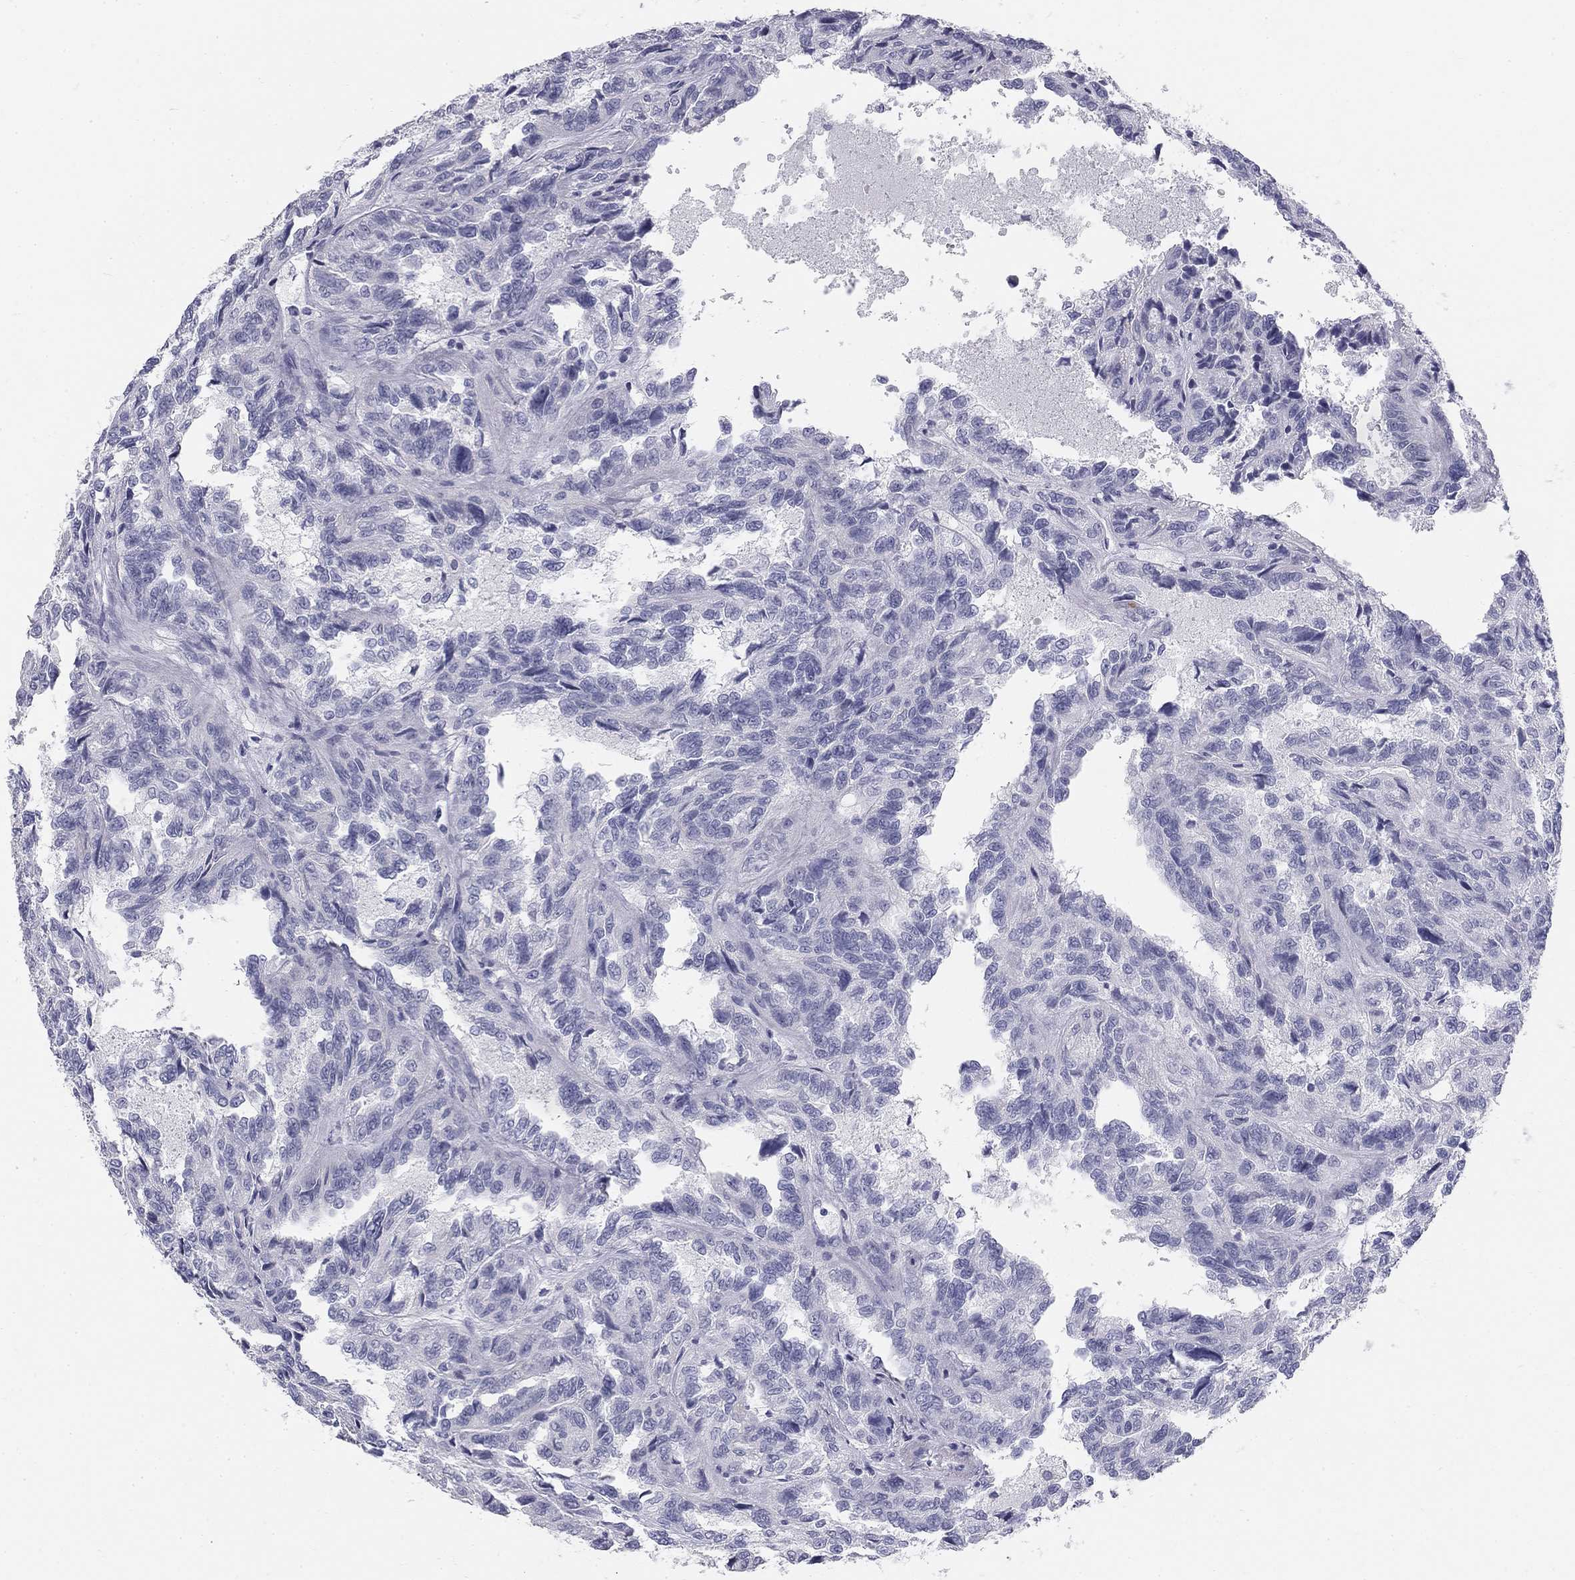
{"staining": {"intensity": "negative", "quantity": "none", "location": "none"}, "tissue": "renal cancer", "cell_type": "Tumor cells", "image_type": "cancer", "snomed": [{"axis": "morphology", "description": "Adenocarcinoma, NOS"}, {"axis": "topography", "description": "Kidney"}], "caption": "Immunohistochemistry photomicrograph of neoplastic tissue: human adenocarcinoma (renal) stained with DAB exhibits no significant protein expression in tumor cells.", "gene": "SULT2B1", "patient": {"sex": "male", "age": 79}}